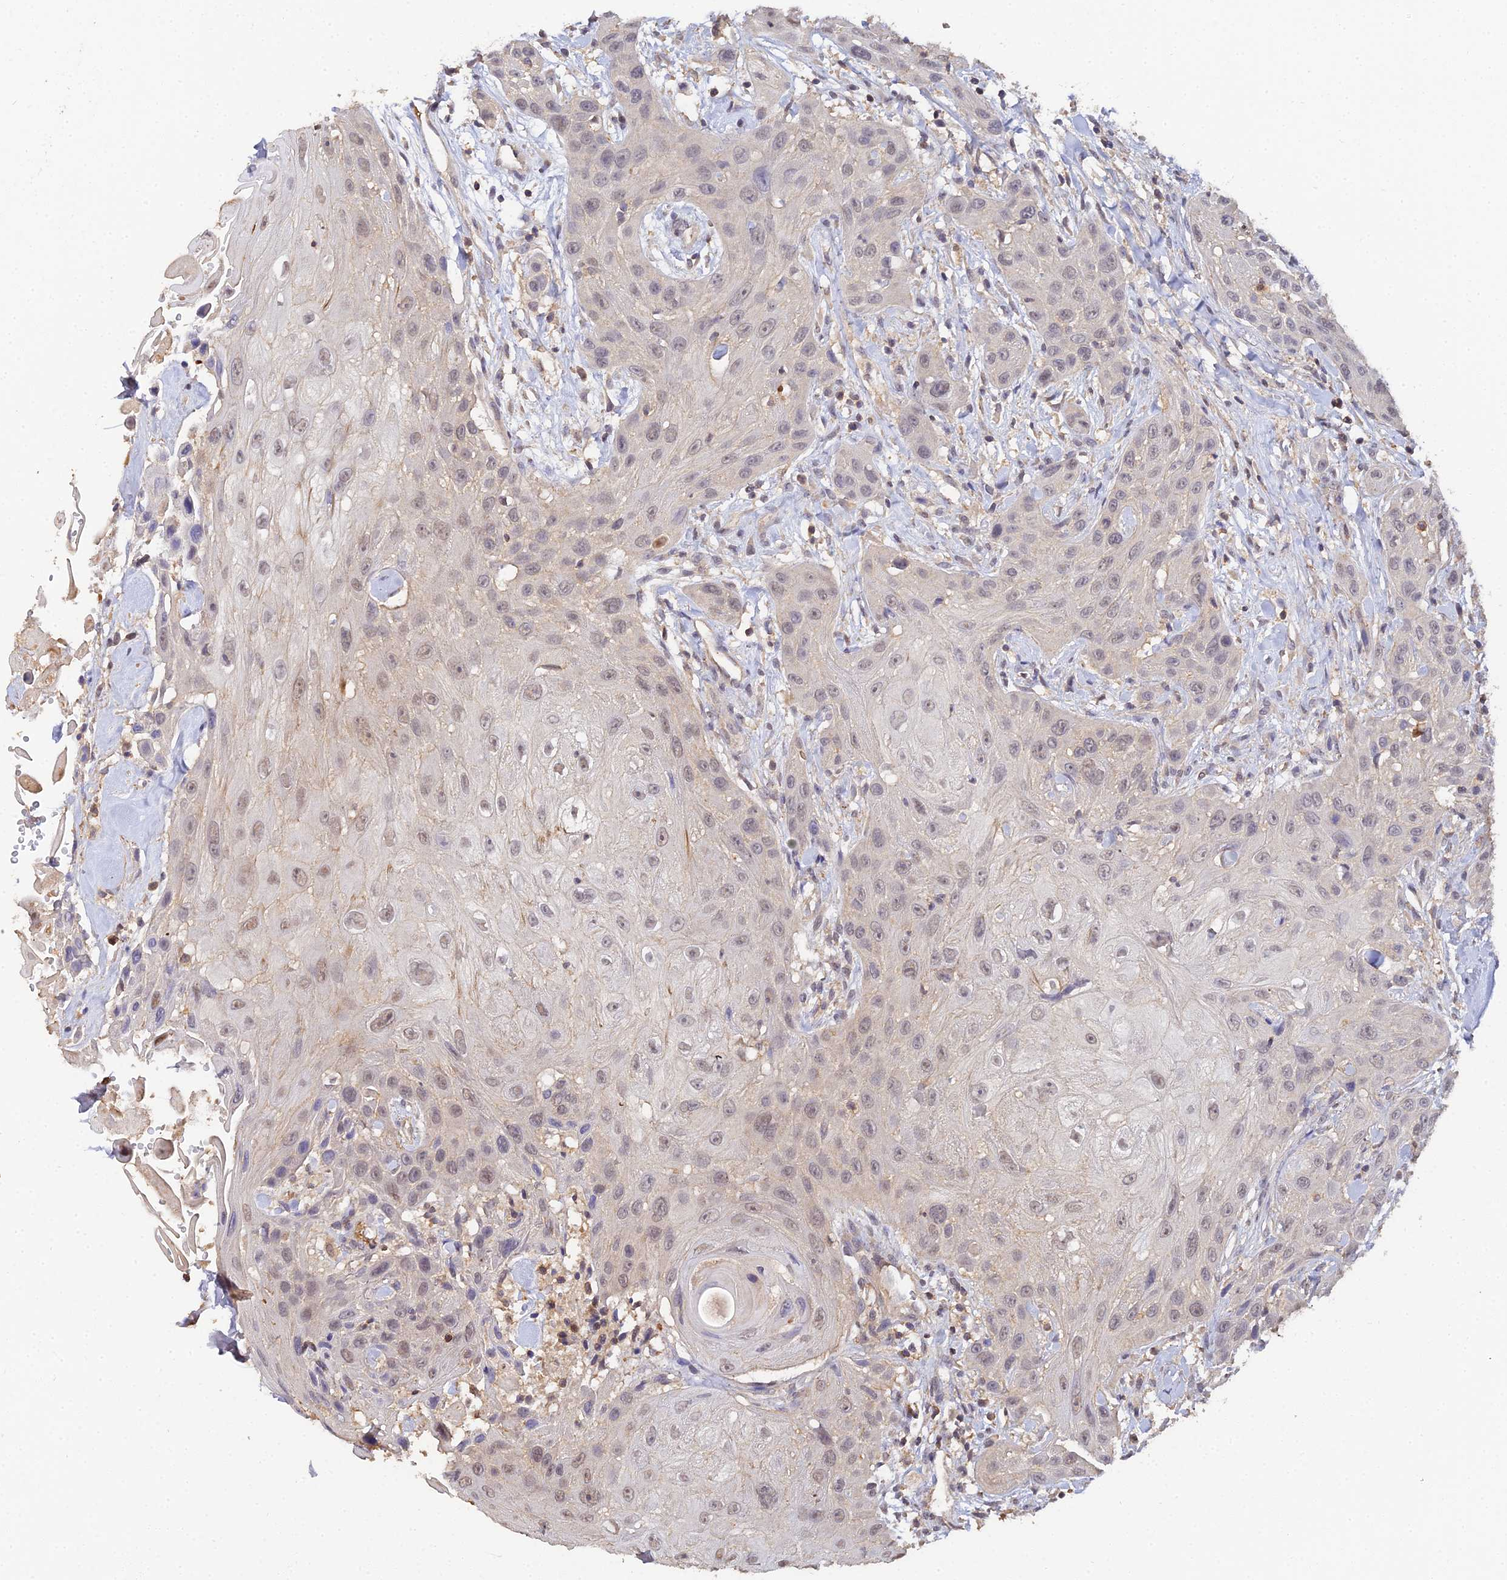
{"staining": {"intensity": "weak", "quantity": ">75%", "location": "nuclear"}, "tissue": "head and neck cancer", "cell_type": "Tumor cells", "image_type": "cancer", "snomed": [{"axis": "morphology", "description": "Squamous cell carcinoma, NOS"}, {"axis": "topography", "description": "Head-Neck"}], "caption": "Head and neck squamous cell carcinoma stained with a protein marker shows weak staining in tumor cells.", "gene": "LSM5", "patient": {"sex": "male", "age": 81}}